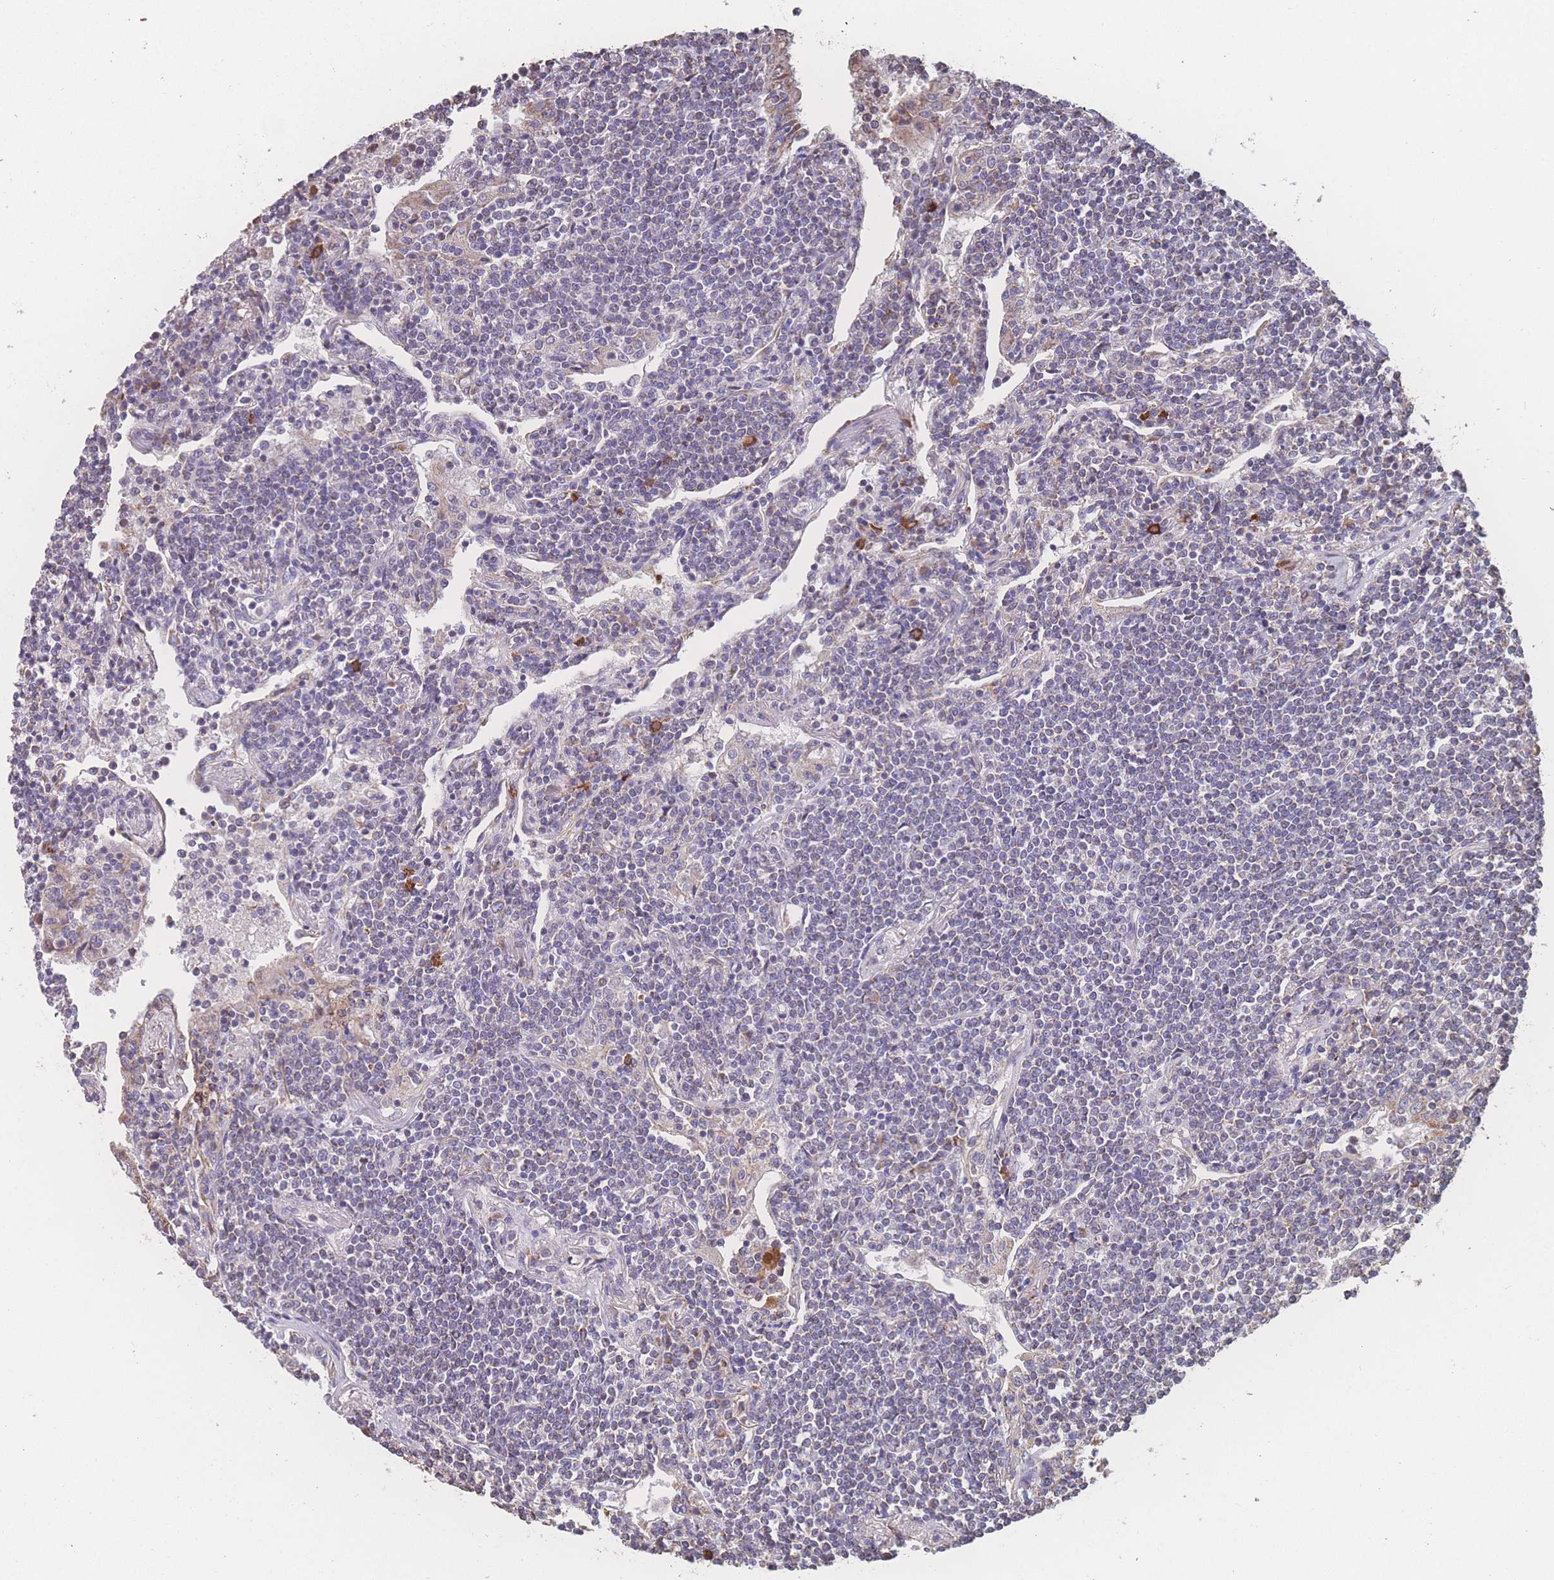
{"staining": {"intensity": "negative", "quantity": "none", "location": "none"}, "tissue": "lymphoma", "cell_type": "Tumor cells", "image_type": "cancer", "snomed": [{"axis": "morphology", "description": "Malignant lymphoma, non-Hodgkin's type, Low grade"}, {"axis": "topography", "description": "Lung"}], "caption": "Immunohistochemical staining of human malignant lymphoma, non-Hodgkin's type (low-grade) reveals no significant positivity in tumor cells.", "gene": "SGSM3", "patient": {"sex": "female", "age": 71}}